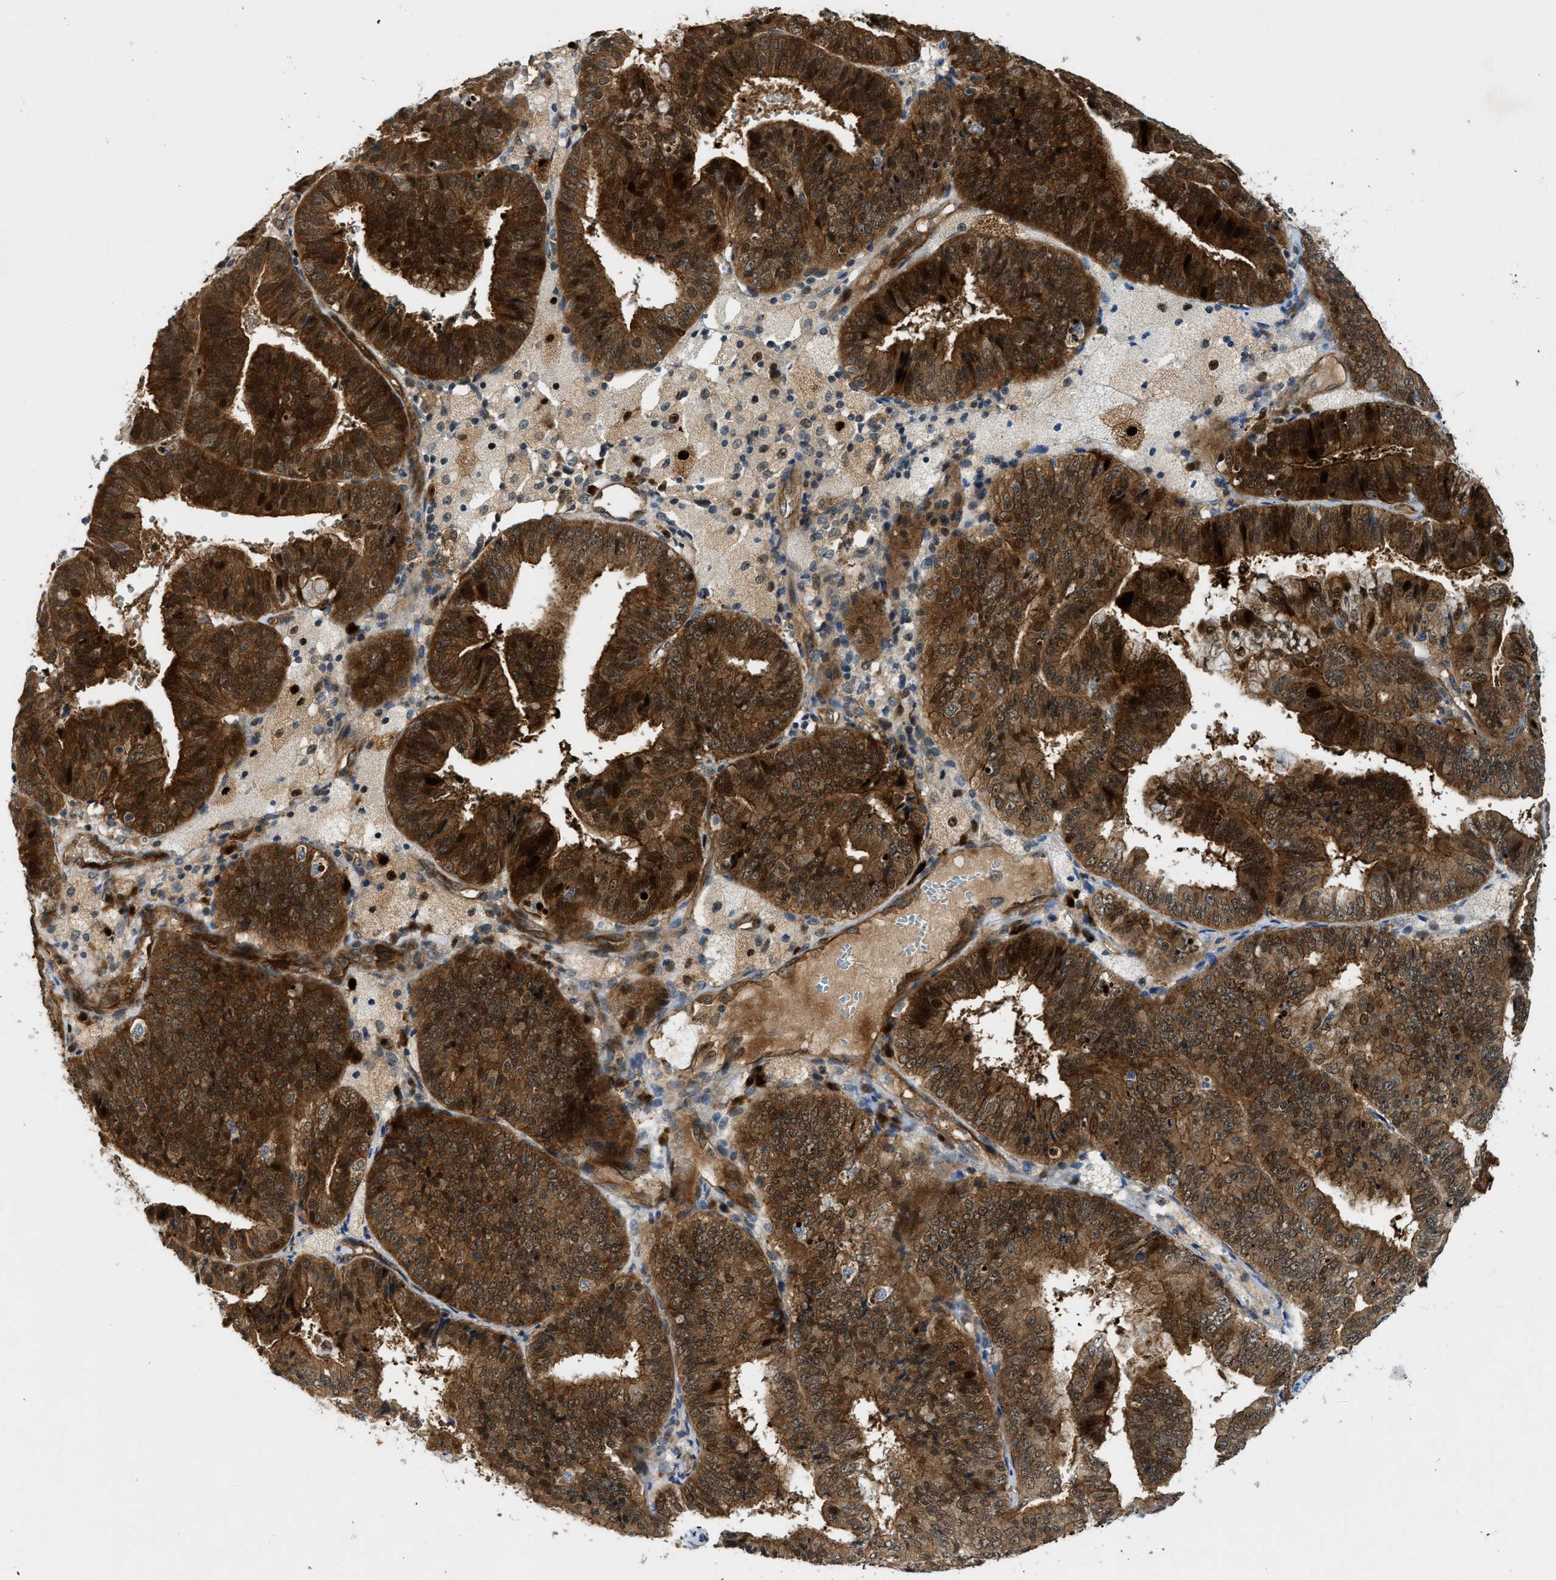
{"staining": {"intensity": "moderate", "quantity": ">75%", "location": "cytoplasmic/membranous,nuclear"}, "tissue": "endometrial cancer", "cell_type": "Tumor cells", "image_type": "cancer", "snomed": [{"axis": "morphology", "description": "Adenocarcinoma, NOS"}, {"axis": "topography", "description": "Endometrium"}], "caption": "Endometrial adenocarcinoma tissue reveals moderate cytoplasmic/membranous and nuclear staining in about >75% of tumor cells, visualized by immunohistochemistry. Ihc stains the protein of interest in brown and the nuclei are stained blue.", "gene": "TRAK2", "patient": {"sex": "female", "age": 63}}